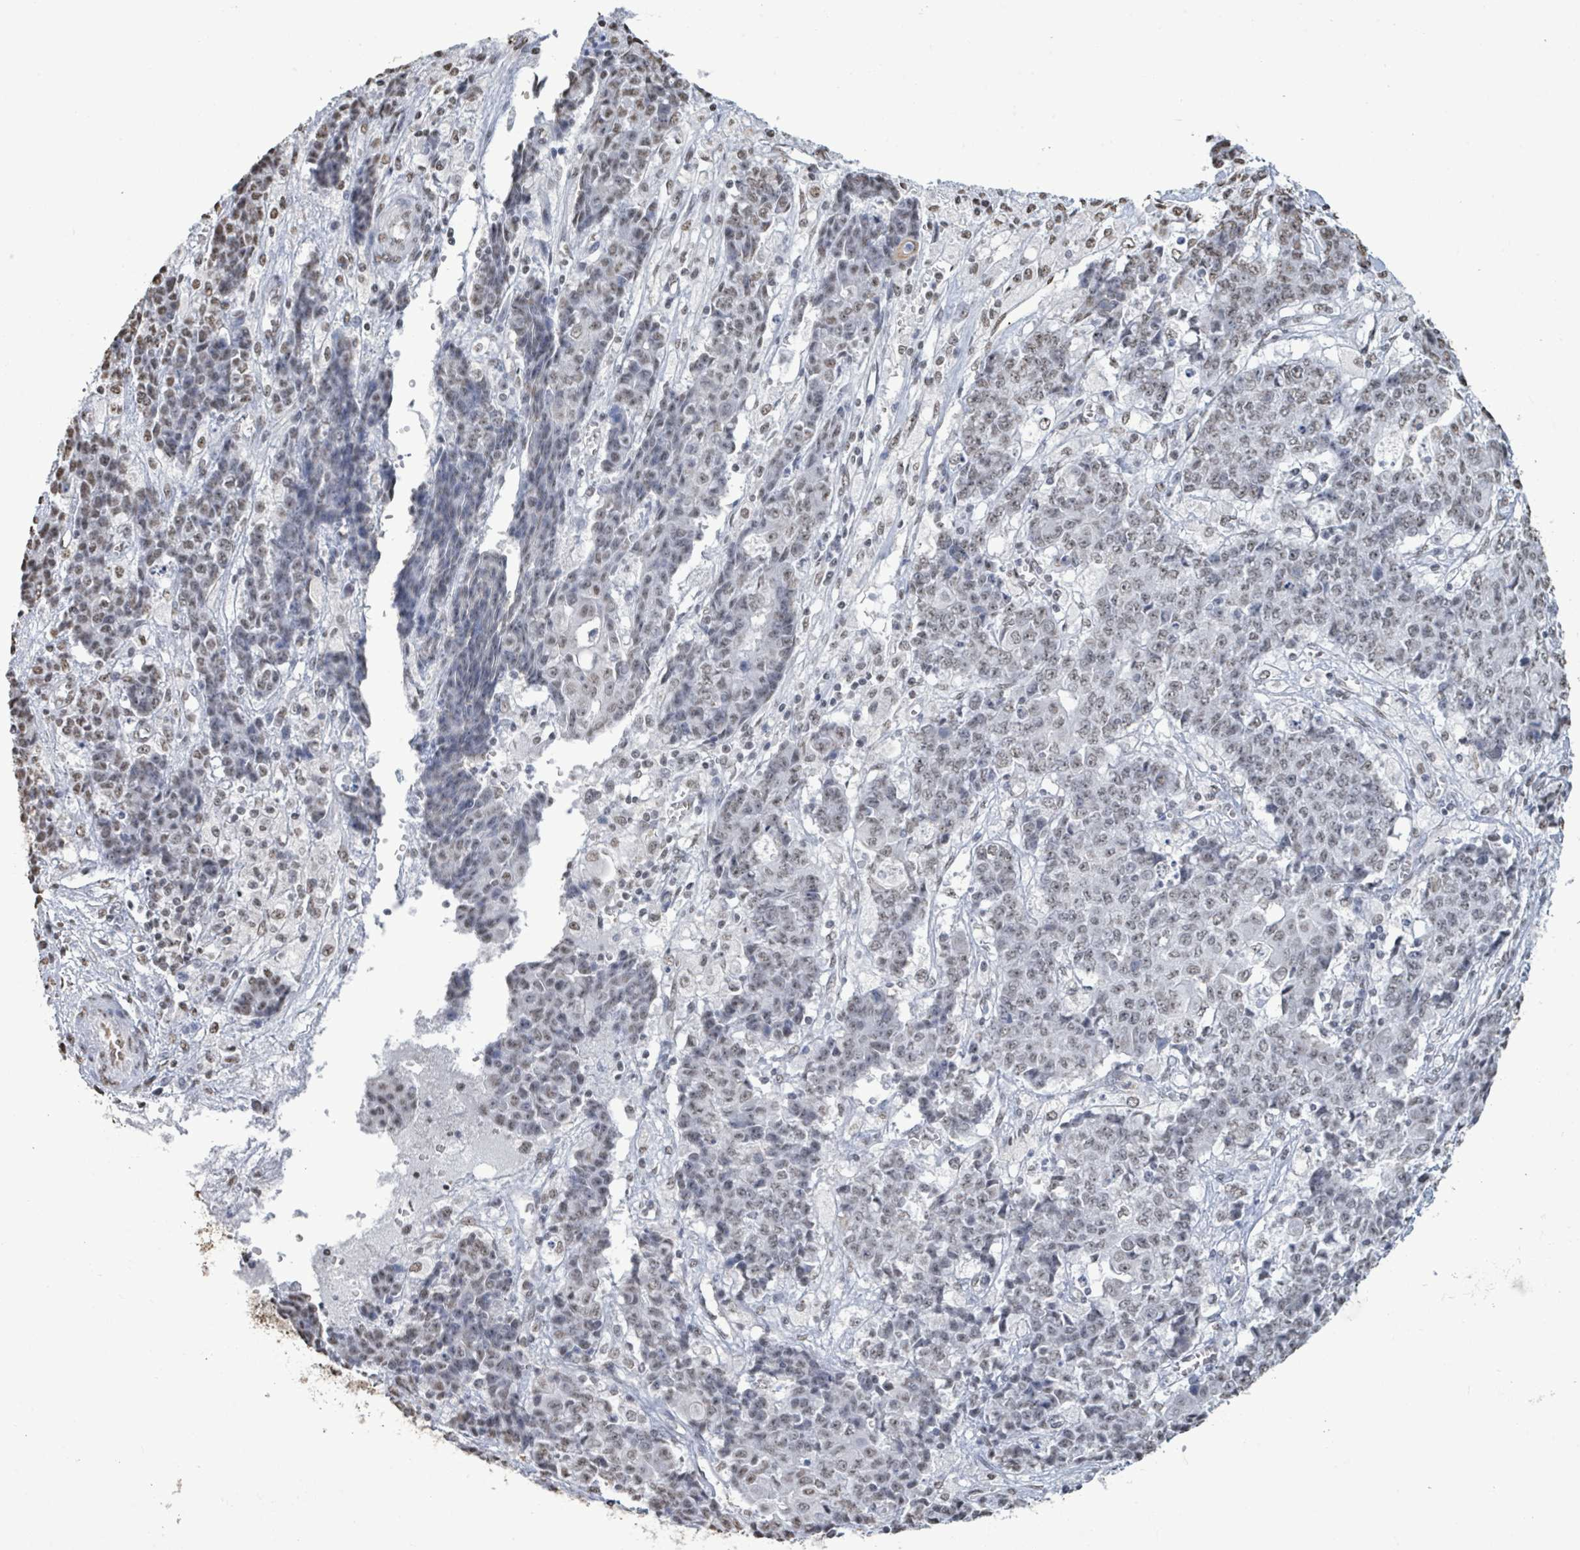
{"staining": {"intensity": "weak", "quantity": "25%-75%", "location": "nuclear"}, "tissue": "ovarian cancer", "cell_type": "Tumor cells", "image_type": "cancer", "snomed": [{"axis": "morphology", "description": "Carcinoma, endometroid"}, {"axis": "topography", "description": "Ovary"}], "caption": "IHC of human ovarian endometroid carcinoma shows low levels of weak nuclear expression in about 25%-75% of tumor cells.", "gene": "SAMD14", "patient": {"sex": "female", "age": 42}}